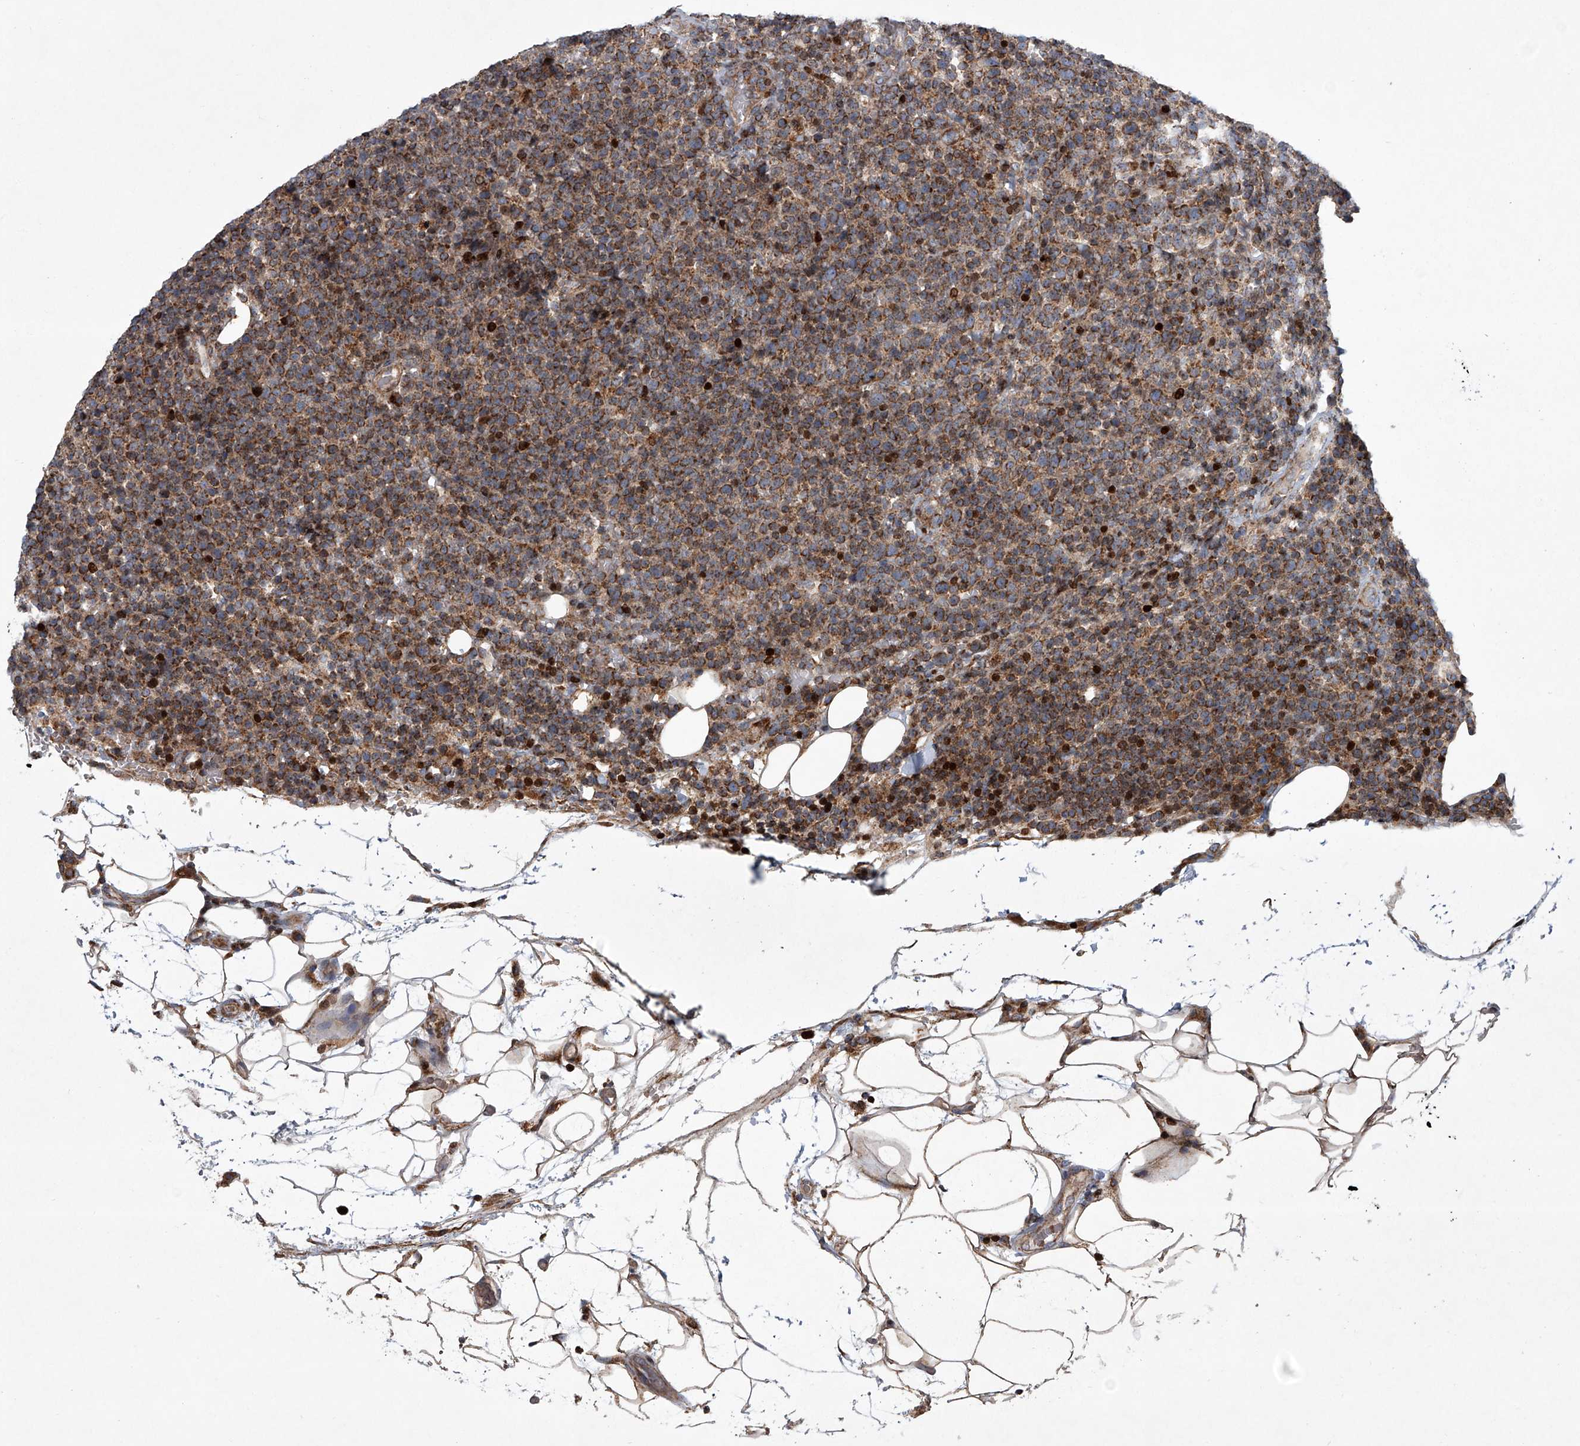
{"staining": {"intensity": "moderate", "quantity": ">75%", "location": "cytoplasmic/membranous"}, "tissue": "lymphoma", "cell_type": "Tumor cells", "image_type": "cancer", "snomed": [{"axis": "morphology", "description": "Malignant lymphoma, non-Hodgkin's type, High grade"}, {"axis": "topography", "description": "Lymph node"}], "caption": "A brown stain shows moderate cytoplasmic/membranous expression of a protein in high-grade malignant lymphoma, non-Hodgkin's type tumor cells.", "gene": "STRADA", "patient": {"sex": "male", "age": 61}}